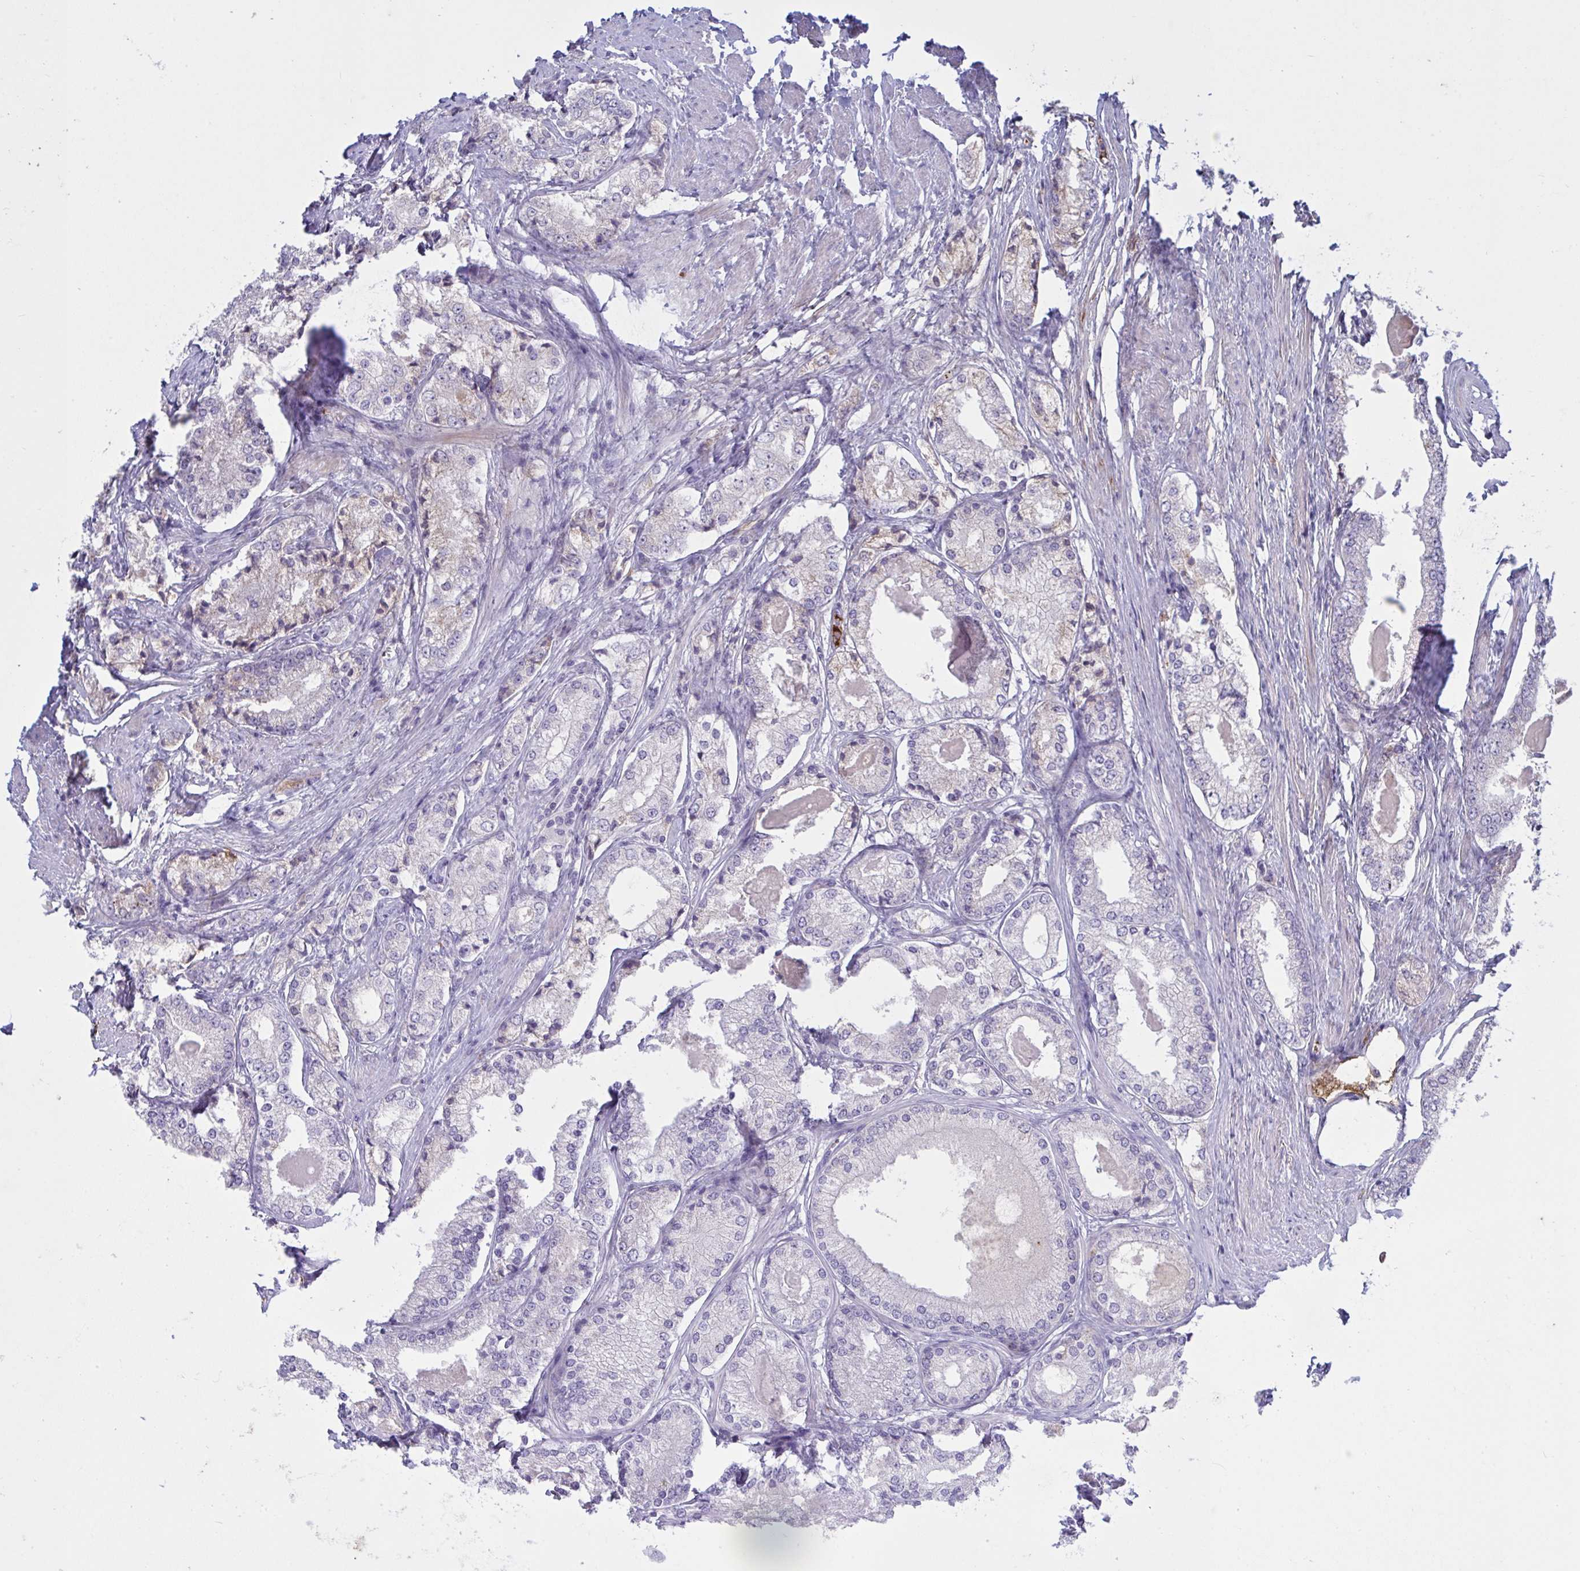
{"staining": {"intensity": "negative", "quantity": "none", "location": "none"}, "tissue": "prostate cancer", "cell_type": "Tumor cells", "image_type": "cancer", "snomed": [{"axis": "morphology", "description": "Adenocarcinoma, NOS"}, {"axis": "morphology", "description": "Adenocarcinoma, Low grade"}, {"axis": "topography", "description": "Prostate"}], "caption": "DAB immunohistochemical staining of prostate low-grade adenocarcinoma displays no significant expression in tumor cells. (Stains: DAB IHC with hematoxylin counter stain, Microscopy: brightfield microscopy at high magnification).", "gene": "IL1R1", "patient": {"sex": "male", "age": 68}}